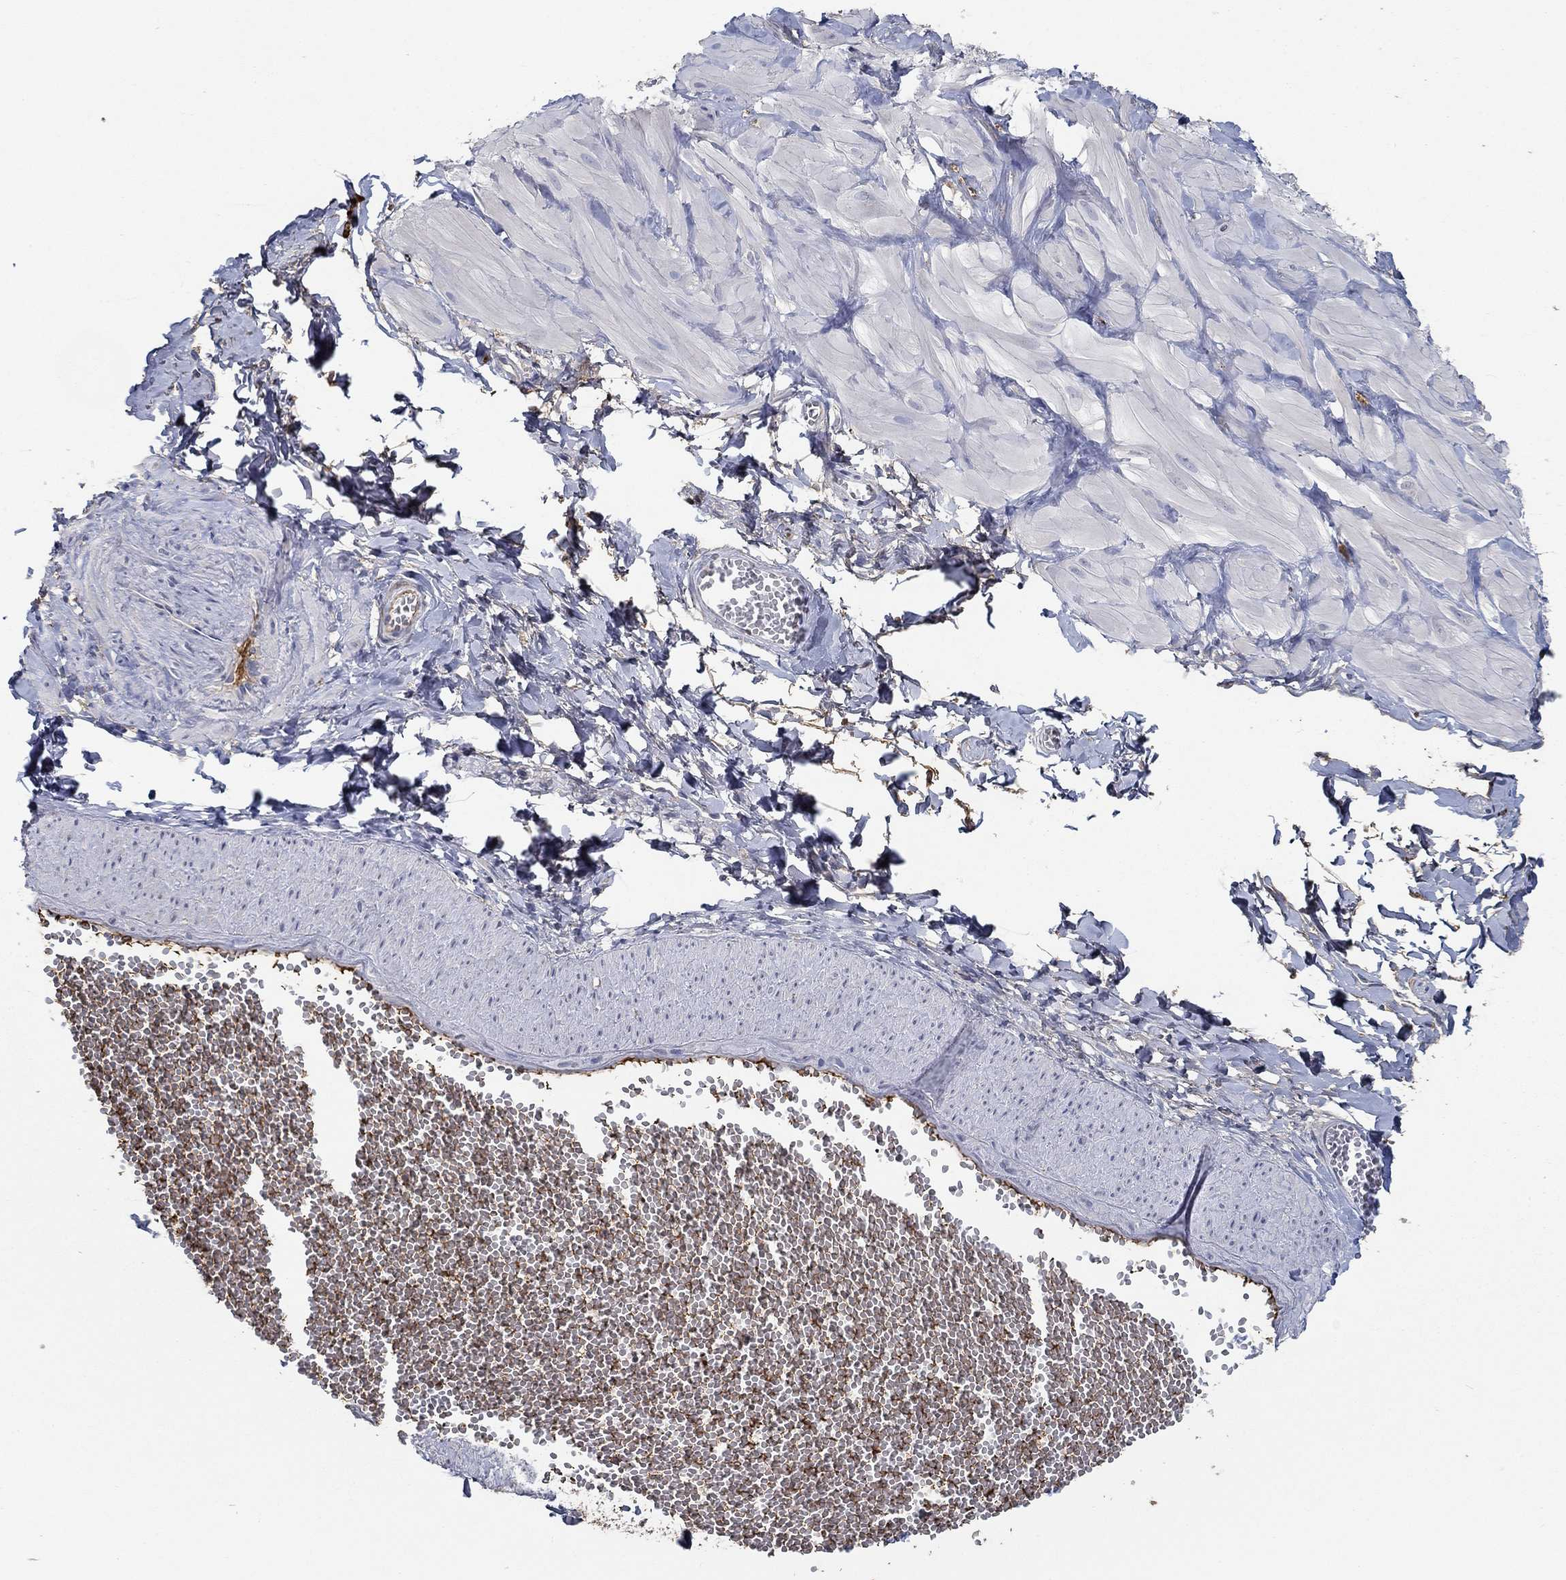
{"staining": {"intensity": "negative", "quantity": "none", "location": "none"}, "tissue": "adipose tissue", "cell_type": "Adipocytes", "image_type": "normal", "snomed": [{"axis": "morphology", "description": "Normal tissue, NOS"}, {"axis": "topography", "description": "Smooth muscle"}, {"axis": "topography", "description": "Peripheral nerve tissue"}], "caption": "An image of adipose tissue stained for a protein demonstrates no brown staining in adipocytes.", "gene": "IL10", "patient": {"sex": "male", "age": 22}}